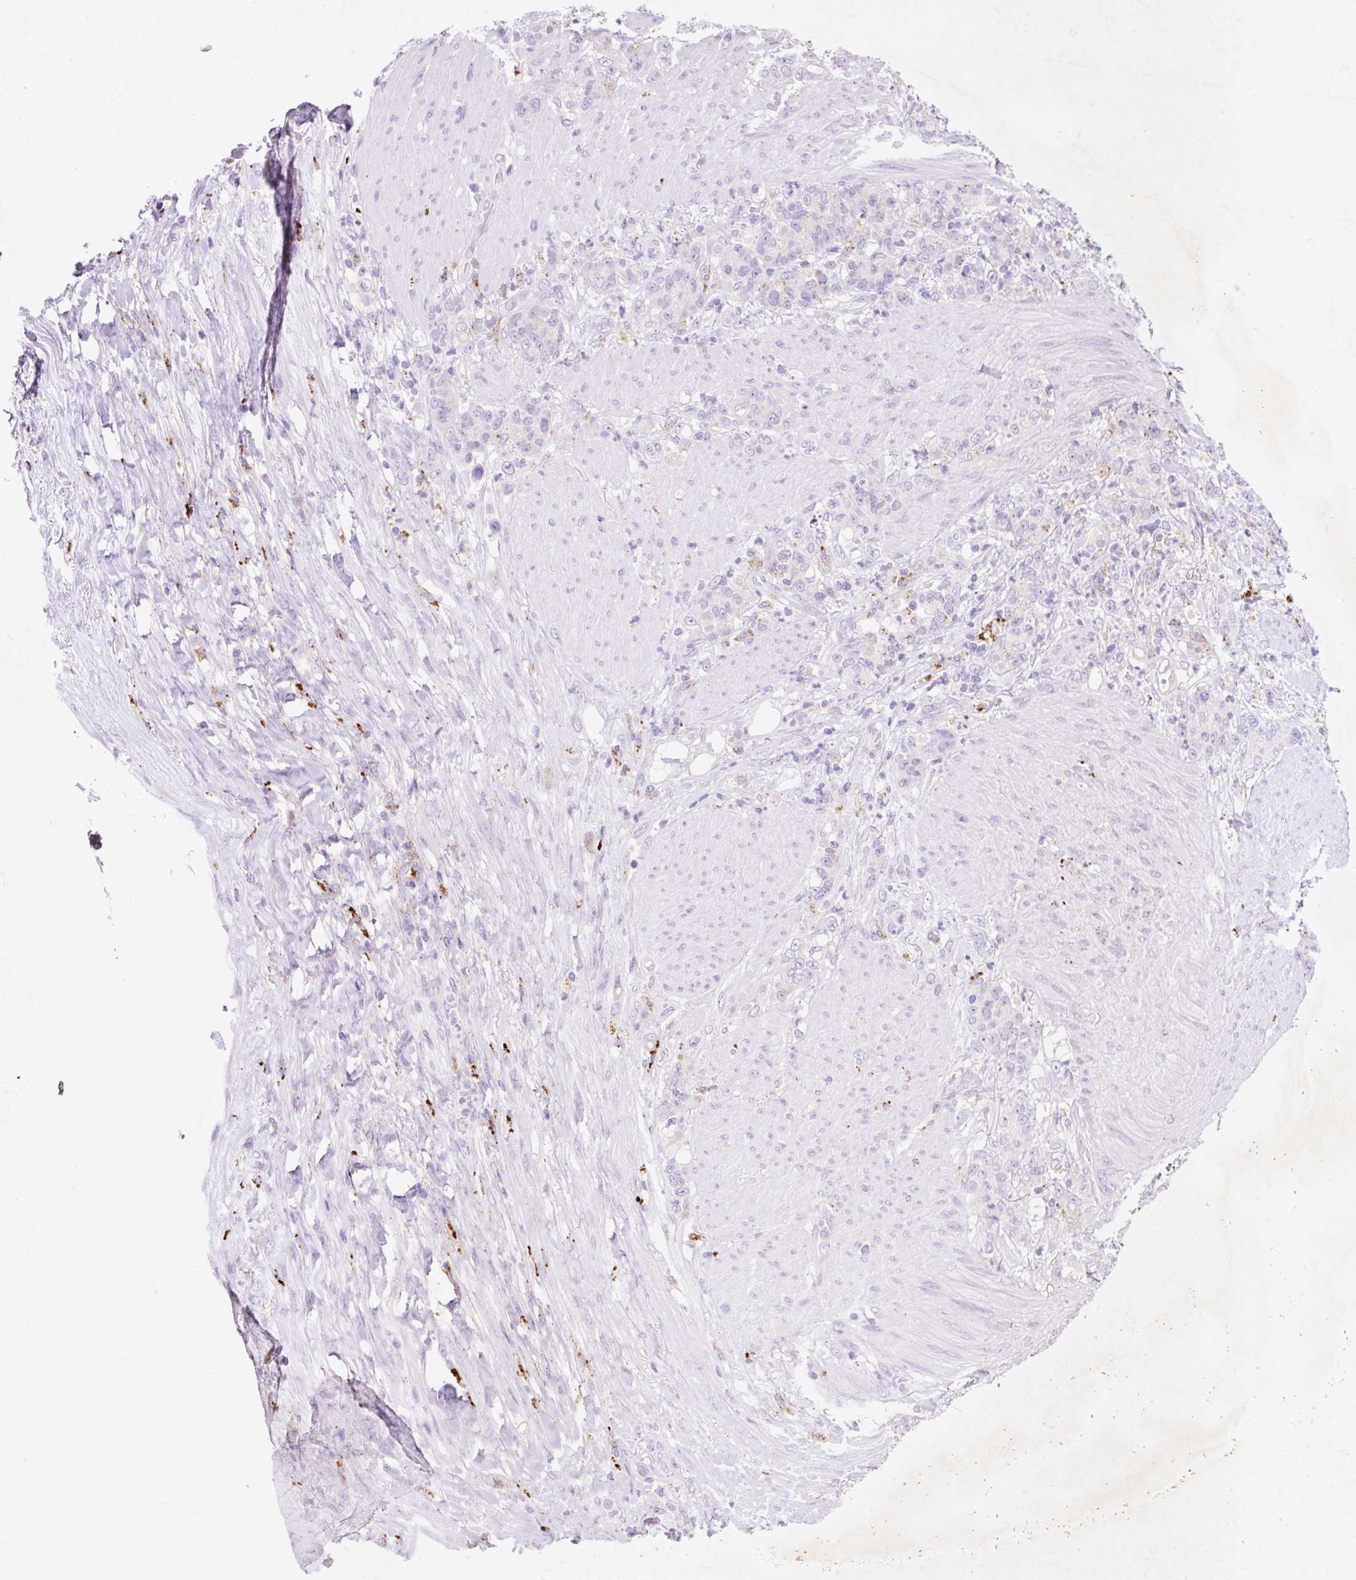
{"staining": {"intensity": "negative", "quantity": "none", "location": "none"}, "tissue": "stomach cancer", "cell_type": "Tumor cells", "image_type": "cancer", "snomed": [{"axis": "morphology", "description": "Adenocarcinoma, NOS"}, {"axis": "topography", "description": "Stomach"}], "caption": "Protein analysis of stomach cancer (adenocarcinoma) shows no significant staining in tumor cells.", "gene": "HEXA", "patient": {"sex": "female", "age": 79}}